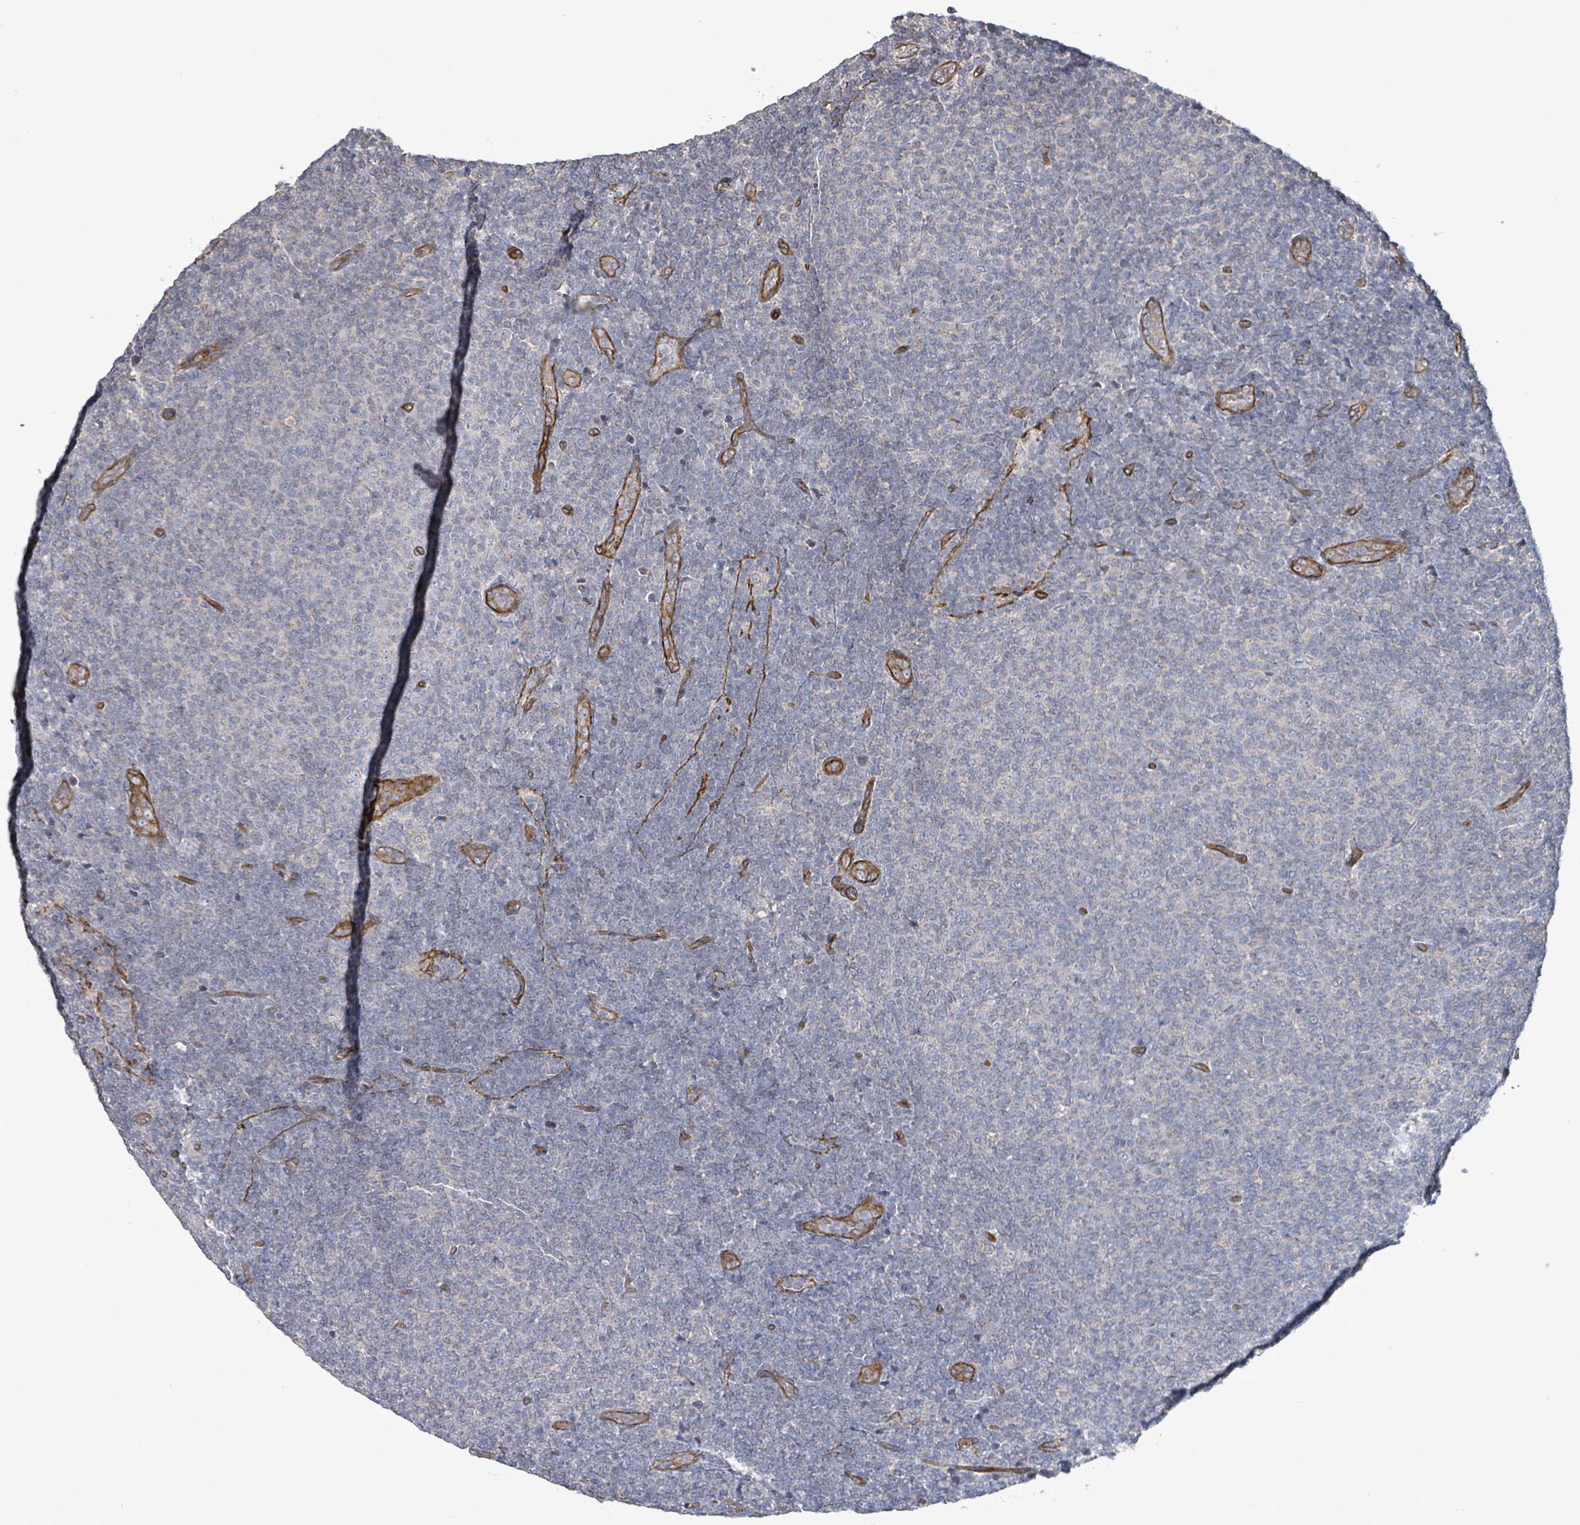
{"staining": {"intensity": "negative", "quantity": "none", "location": "none"}, "tissue": "lymphoma", "cell_type": "Tumor cells", "image_type": "cancer", "snomed": [{"axis": "morphology", "description": "Malignant lymphoma, non-Hodgkin's type, Low grade"}, {"axis": "topography", "description": "Lymph node"}], "caption": "This is a photomicrograph of IHC staining of lymphoma, which shows no positivity in tumor cells. (DAB IHC with hematoxylin counter stain).", "gene": "KANK3", "patient": {"sex": "male", "age": 66}}